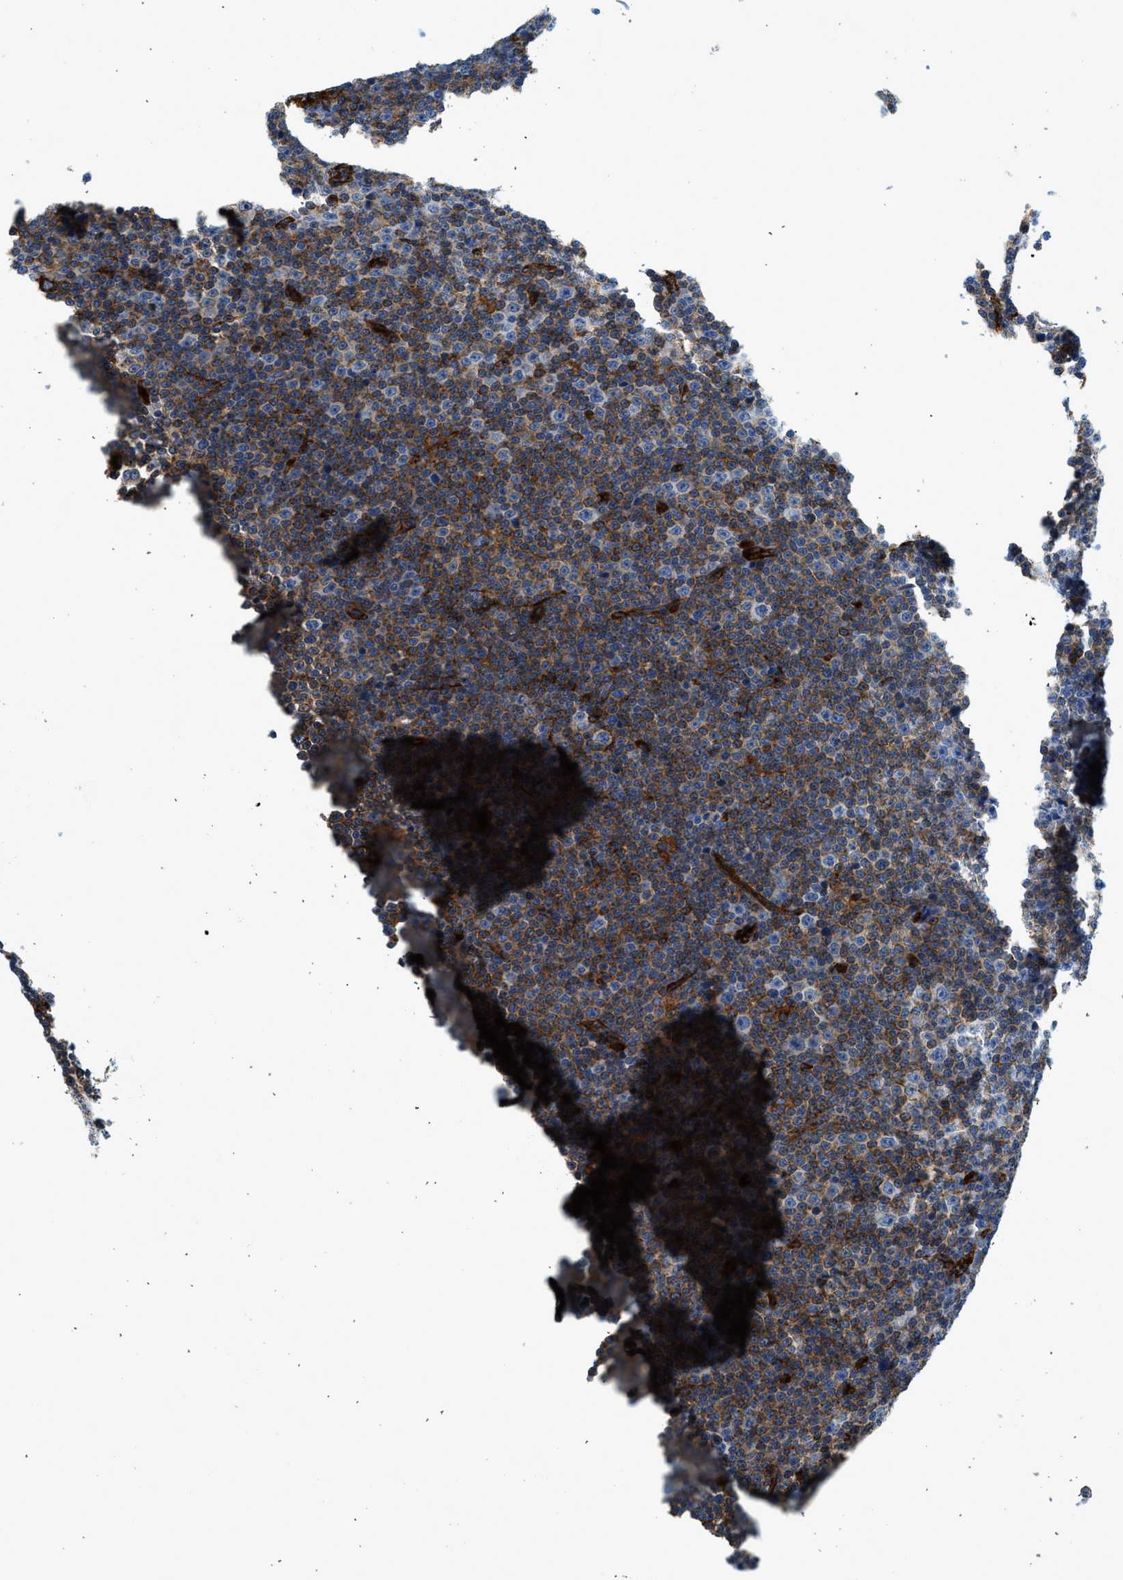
{"staining": {"intensity": "moderate", "quantity": "<25%", "location": "cytoplasmic/membranous"}, "tissue": "lymphoma", "cell_type": "Tumor cells", "image_type": "cancer", "snomed": [{"axis": "morphology", "description": "Malignant lymphoma, non-Hodgkin's type, Low grade"}, {"axis": "topography", "description": "Lymph node"}], "caption": "There is low levels of moderate cytoplasmic/membranous staining in tumor cells of low-grade malignant lymphoma, non-Hodgkin's type, as demonstrated by immunohistochemical staining (brown color).", "gene": "HIP1", "patient": {"sex": "female", "age": 67}}